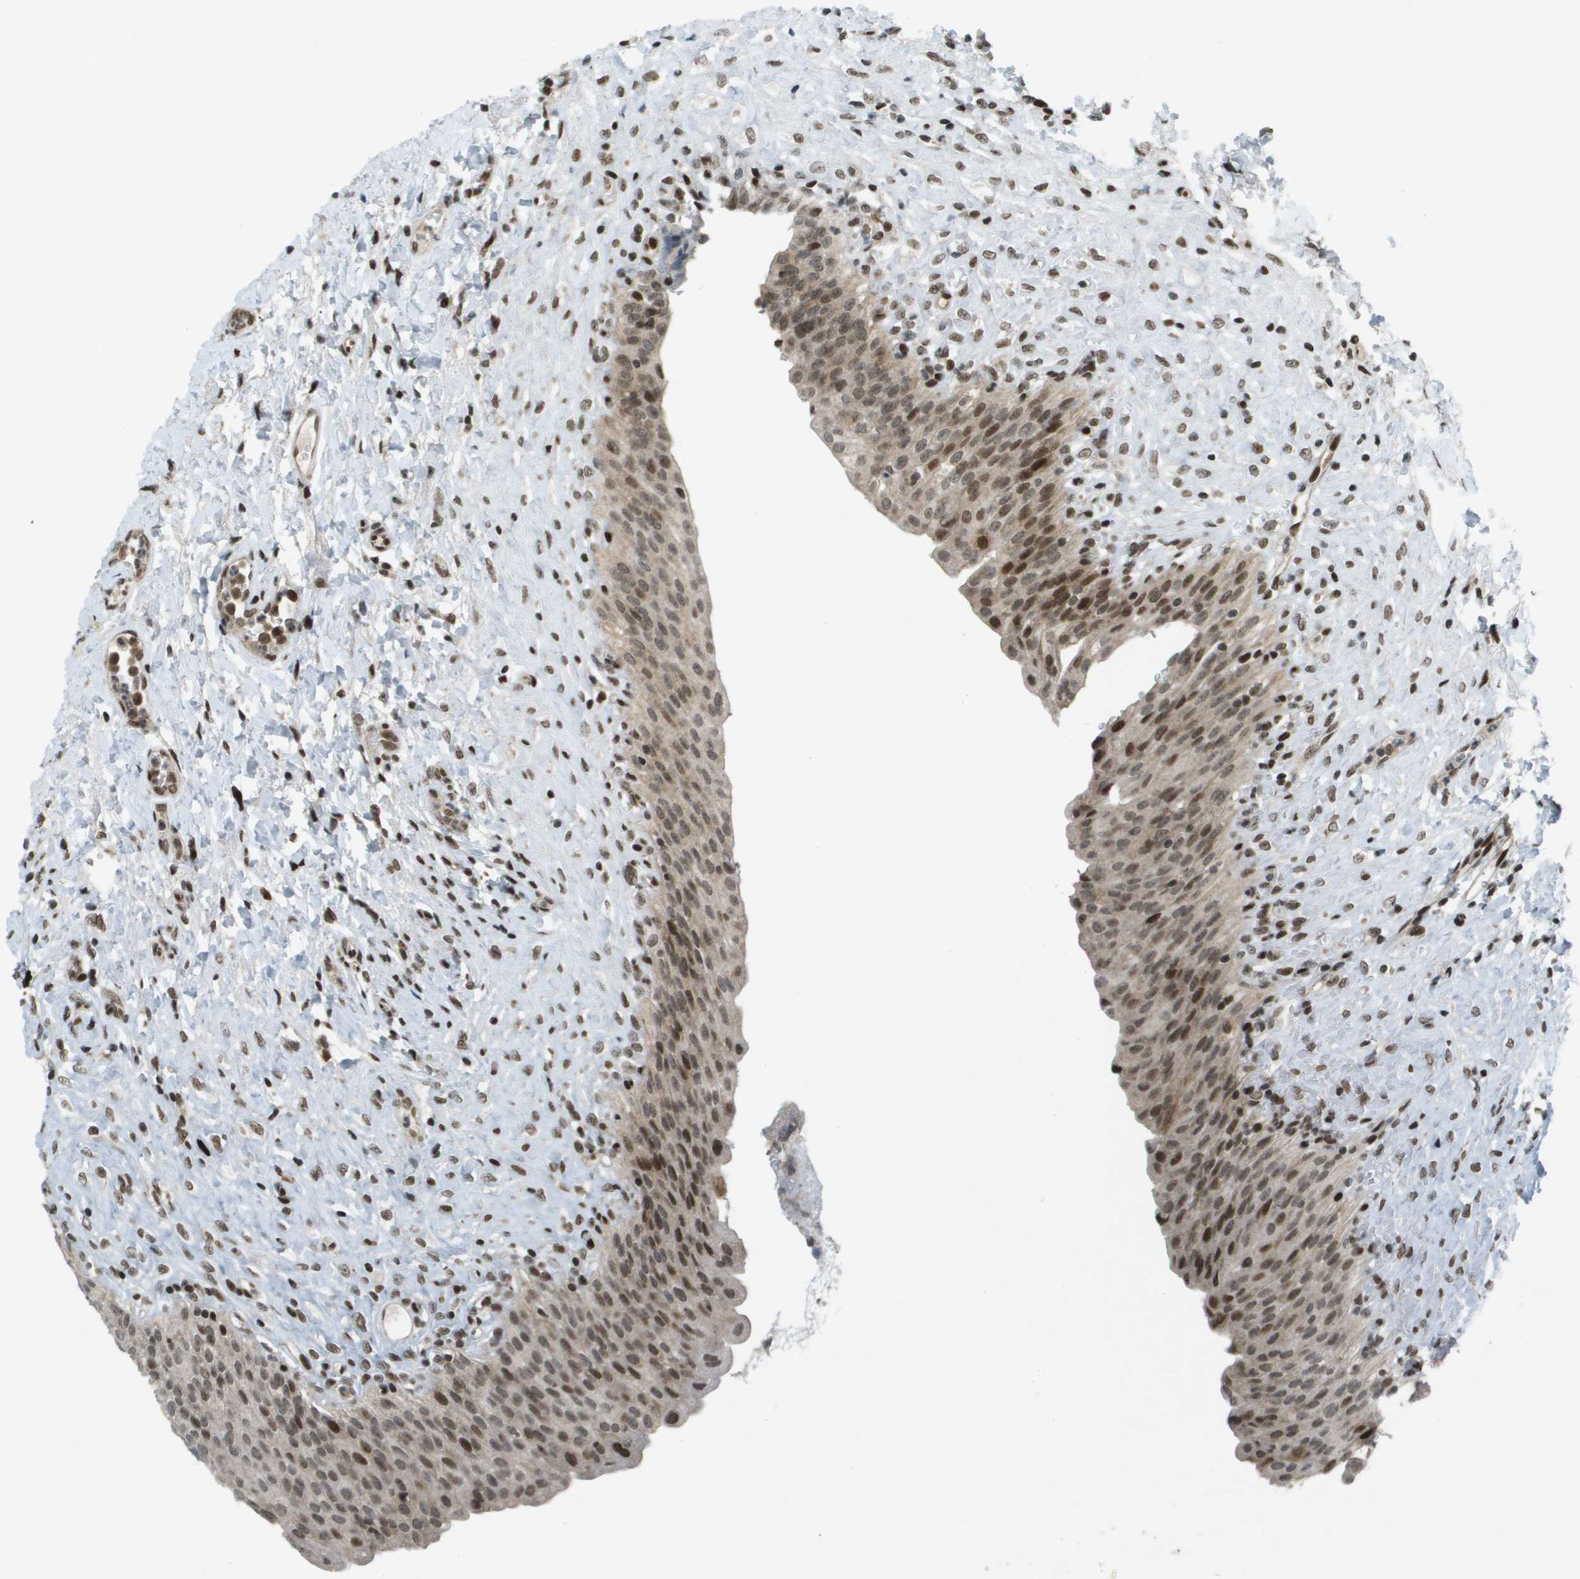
{"staining": {"intensity": "moderate", "quantity": ">75%", "location": "nuclear"}, "tissue": "urinary bladder", "cell_type": "Urothelial cells", "image_type": "normal", "snomed": [{"axis": "morphology", "description": "Urothelial carcinoma, High grade"}, {"axis": "topography", "description": "Urinary bladder"}], "caption": "A brown stain labels moderate nuclear expression of a protein in urothelial cells of benign urinary bladder. (DAB (3,3'-diaminobenzidine) IHC, brown staining for protein, blue staining for nuclei).", "gene": "IRF7", "patient": {"sex": "male", "age": 46}}